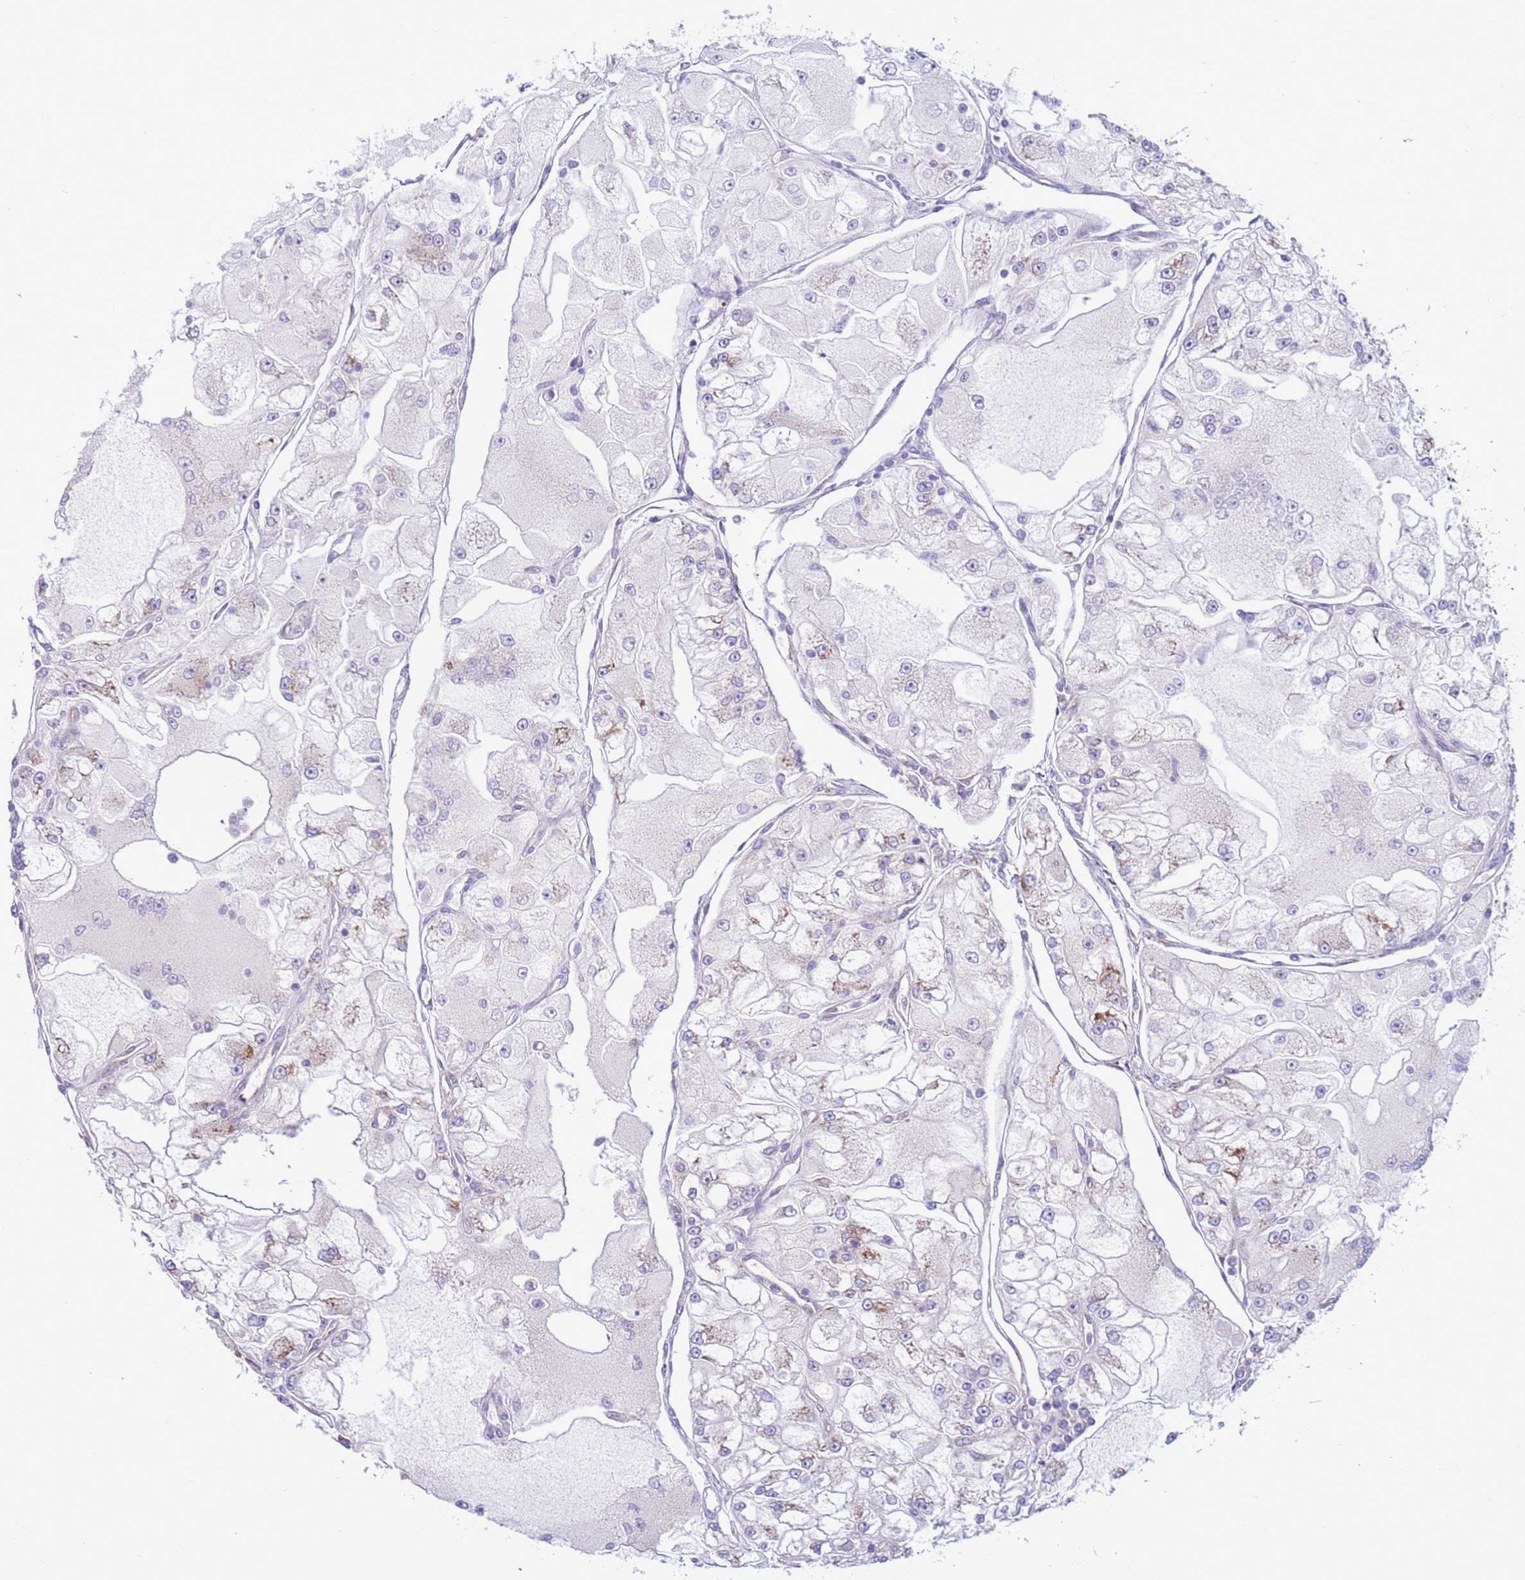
{"staining": {"intensity": "negative", "quantity": "none", "location": "none"}, "tissue": "renal cancer", "cell_type": "Tumor cells", "image_type": "cancer", "snomed": [{"axis": "morphology", "description": "Adenocarcinoma, NOS"}, {"axis": "topography", "description": "Kidney"}], "caption": "Immunohistochemical staining of human renal adenocarcinoma exhibits no significant positivity in tumor cells.", "gene": "VARS1", "patient": {"sex": "female", "age": 72}}